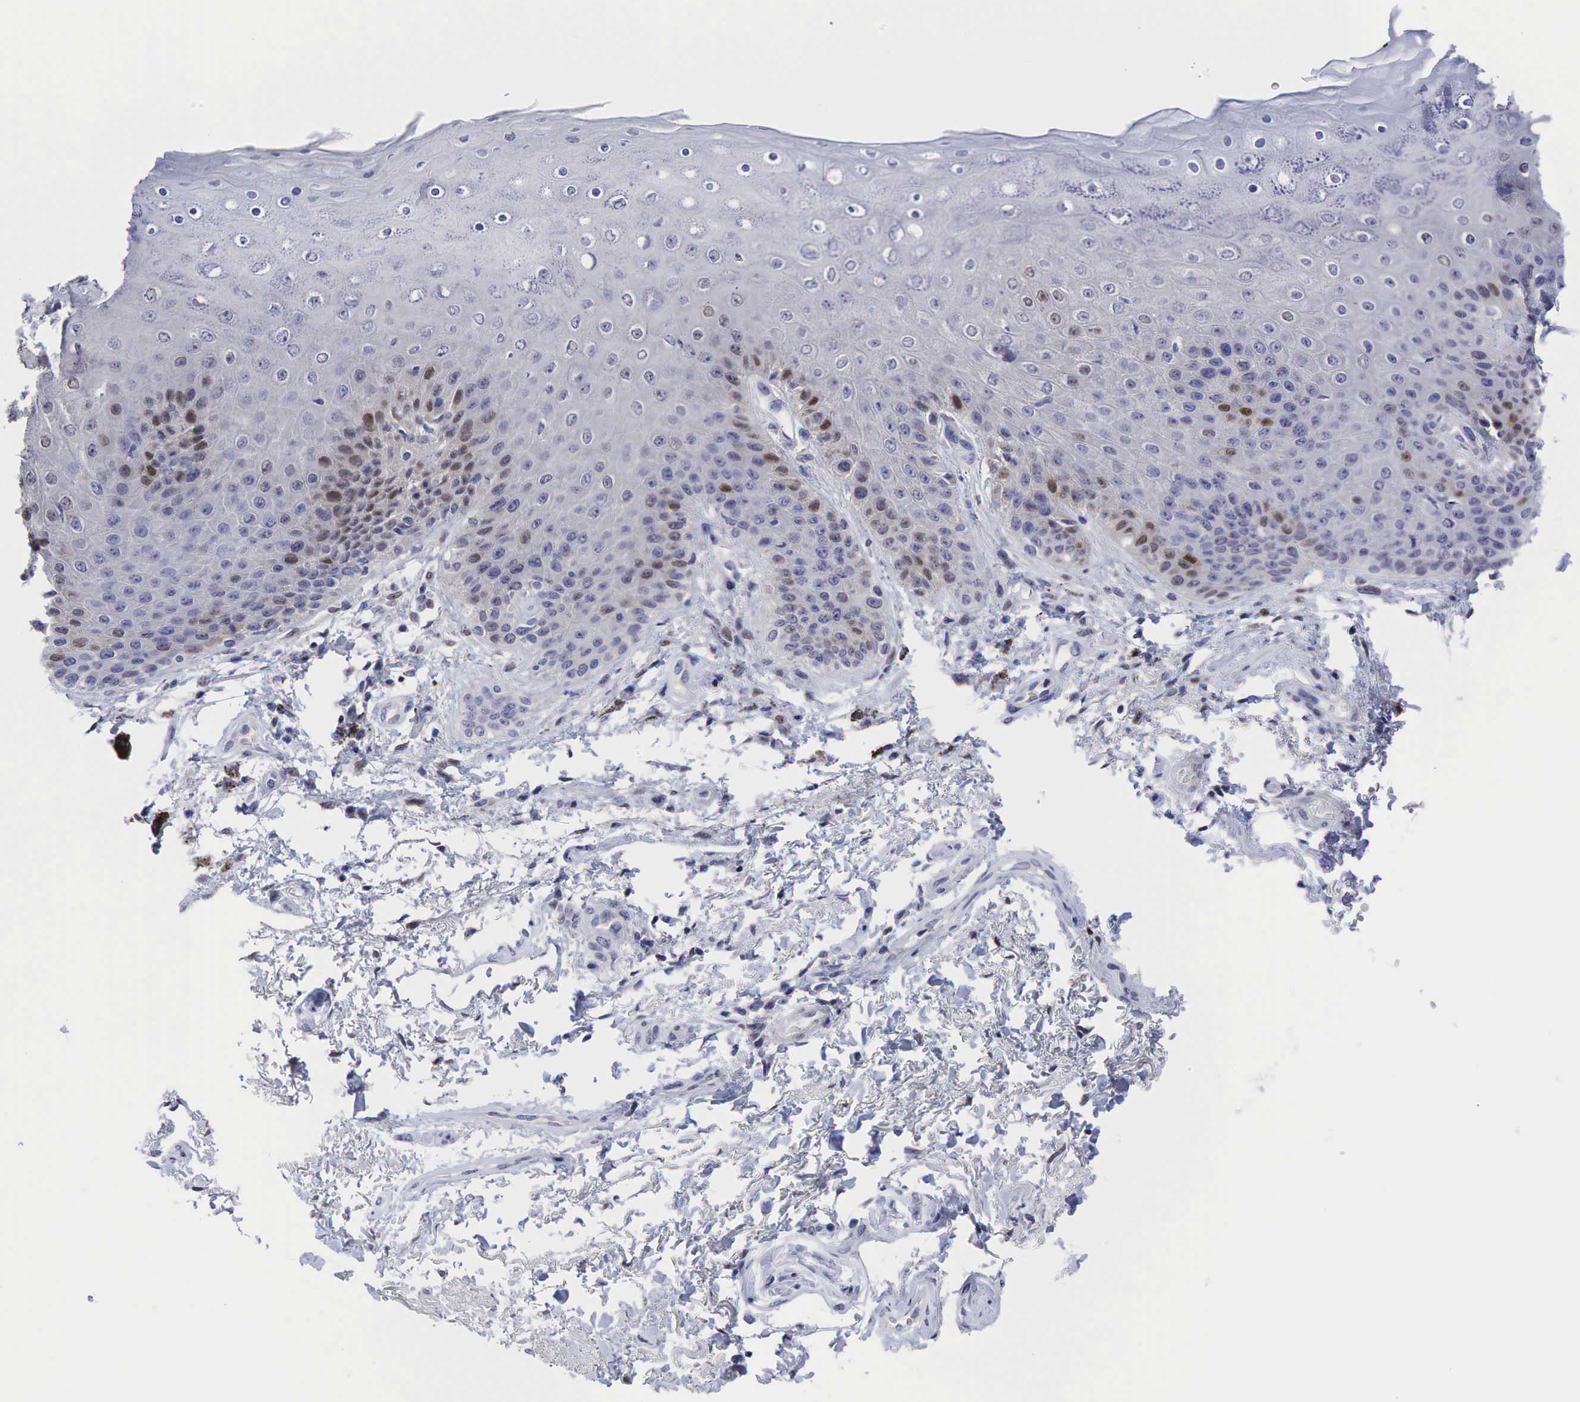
{"staining": {"intensity": "moderate", "quantity": "25%-75%", "location": "nuclear"}, "tissue": "skin", "cell_type": "Epidermal cells", "image_type": "normal", "snomed": [{"axis": "morphology", "description": "Normal tissue, NOS"}, {"axis": "topography", "description": "Anal"}, {"axis": "topography", "description": "Peripheral nerve tissue"}], "caption": "This histopathology image shows IHC staining of unremarkable human skin, with medium moderate nuclear staining in approximately 25%-75% of epidermal cells.", "gene": "AR", "patient": {"sex": "female", "age": 46}}